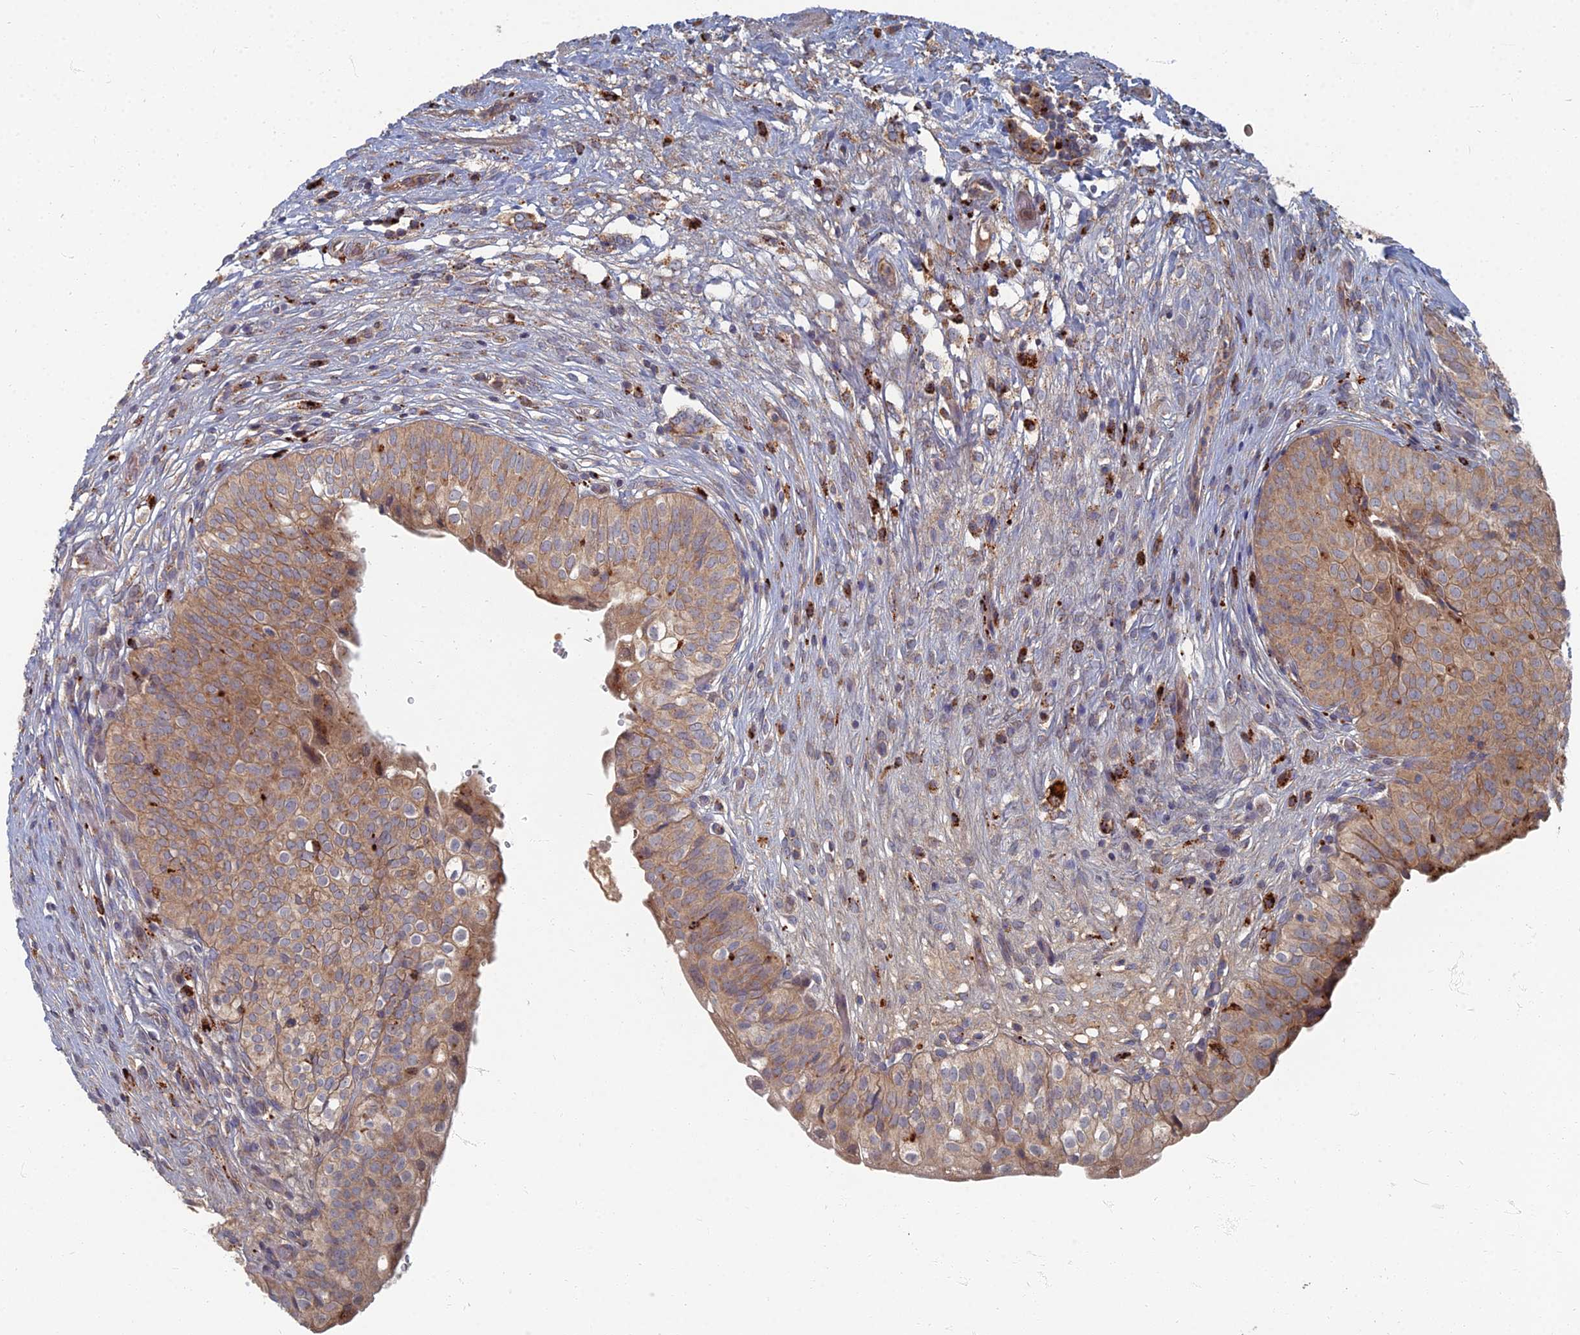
{"staining": {"intensity": "moderate", "quantity": ">75%", "location": "cytoplasmic/membranous"}, "tissue": "urinary bladder", "cell_type": "Urothelial cells", "image_type": "normal", "snomed": [{"axis": "morphology", "description": "Normal tissue, NOS"}, {"axis": "topography", "description": "Urinary bladder"}], "caption": "About >75% of urothelial cells in unremarkable human urinary bladder show moderate cytoplasmic/membranous protein positivity as visualized by brown immunohistochemical staining.", "gene": "PPCDC", "patient": {"sex": "male", "age": 55}}